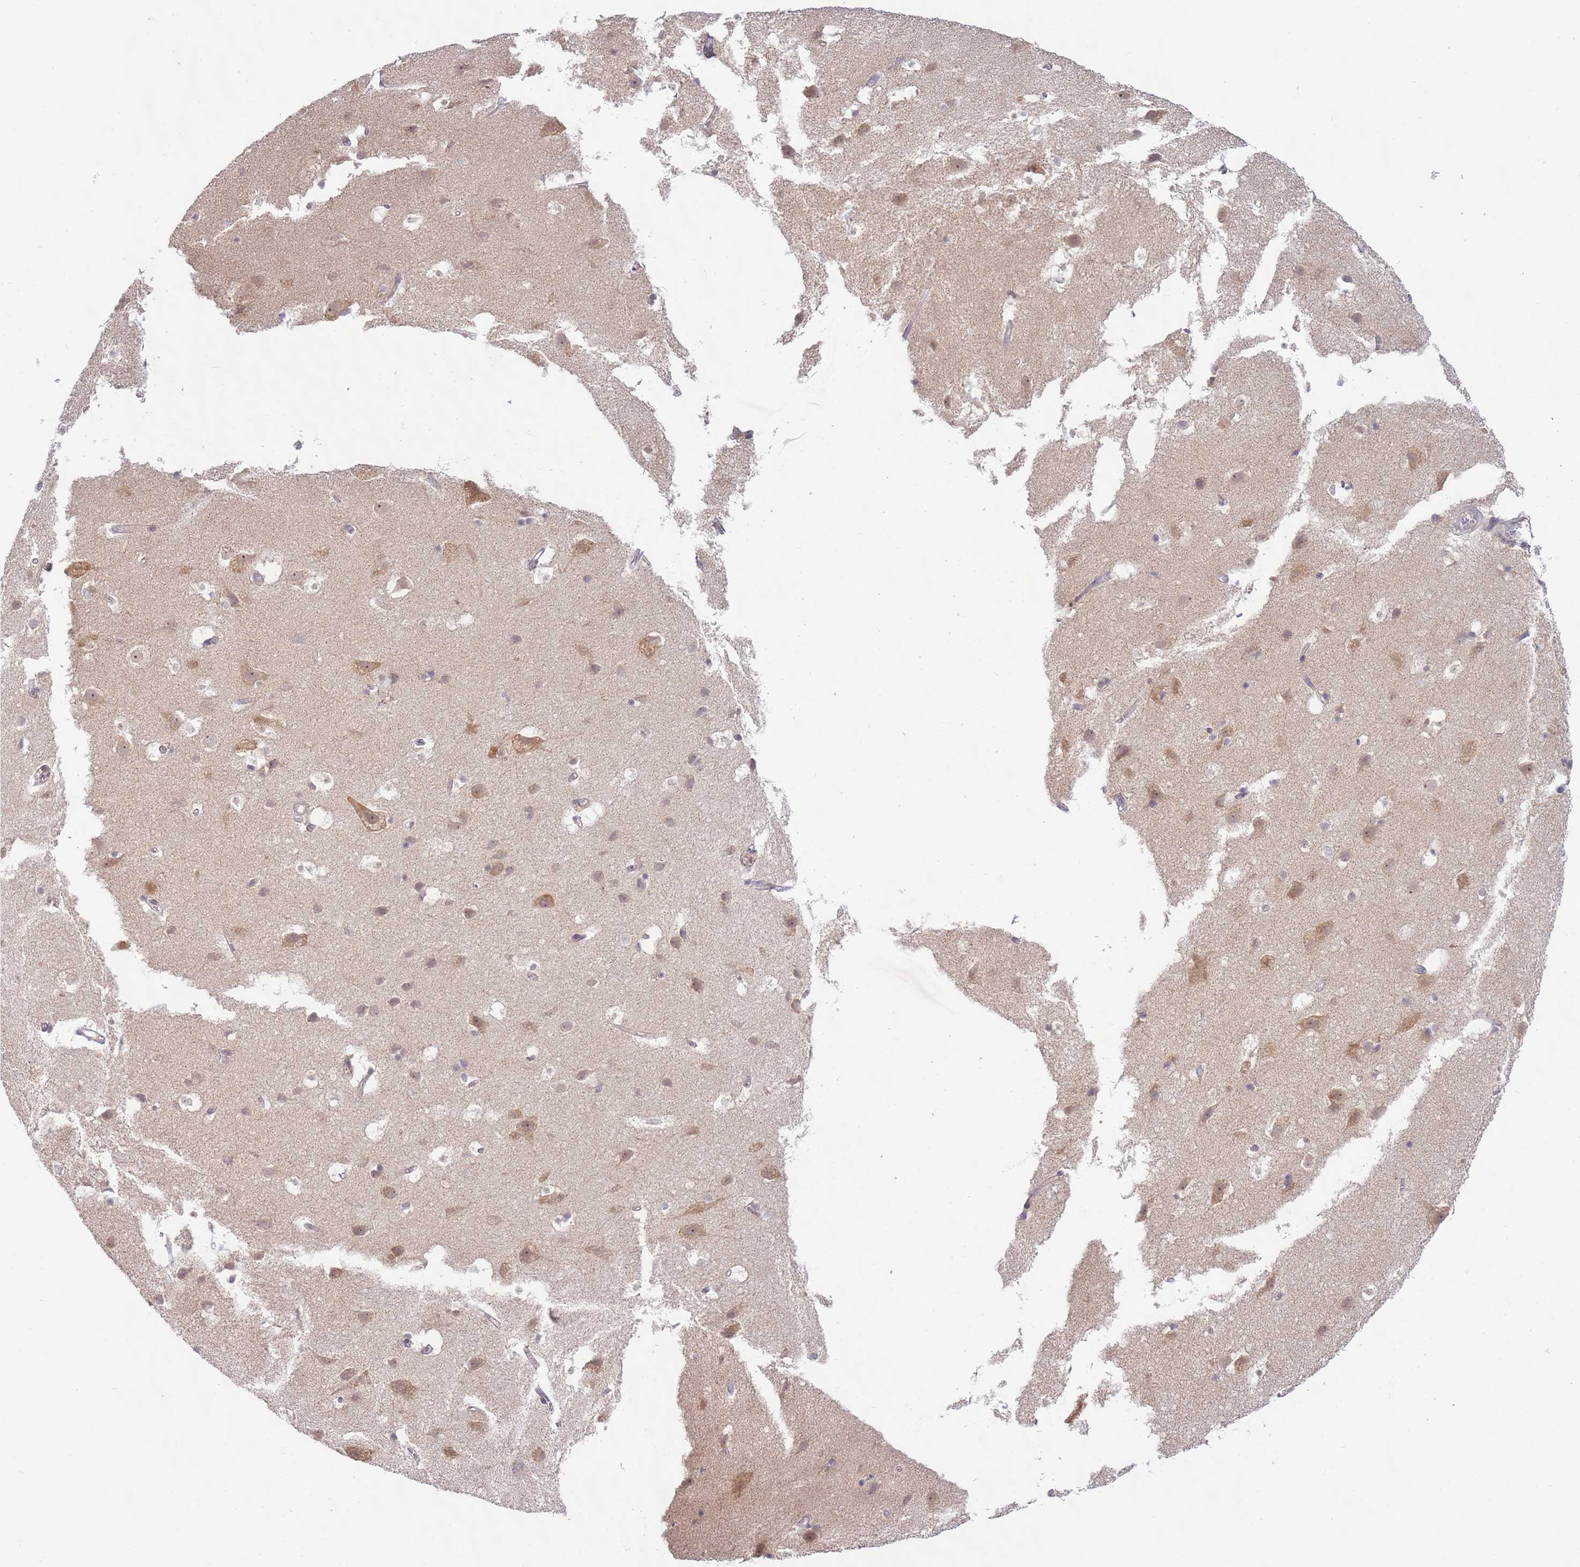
{"staining": {"intensity": "negative", "quantity": "none", "location": "none"}, "tissue": "cerebral cortex", "cell_type": "Endothelial cells", "image_type": "normal", "snomed": [{"axis": "morphology", "description": "Normal tissue, NOS"}, {"axis": "topography", "description": "Cerebral cortex"}], "caption": "A high-resolution micrograph shows immunohistochemistry staining of benign cerebral cortex, which exhibits no significant positivity in endothelial cells. (DAB (3,3'-diaminobenzidine) immunohistochemistry, high magnification).", "gene": "SKOR2", "patient": {"sex": "male", "age": 54}}